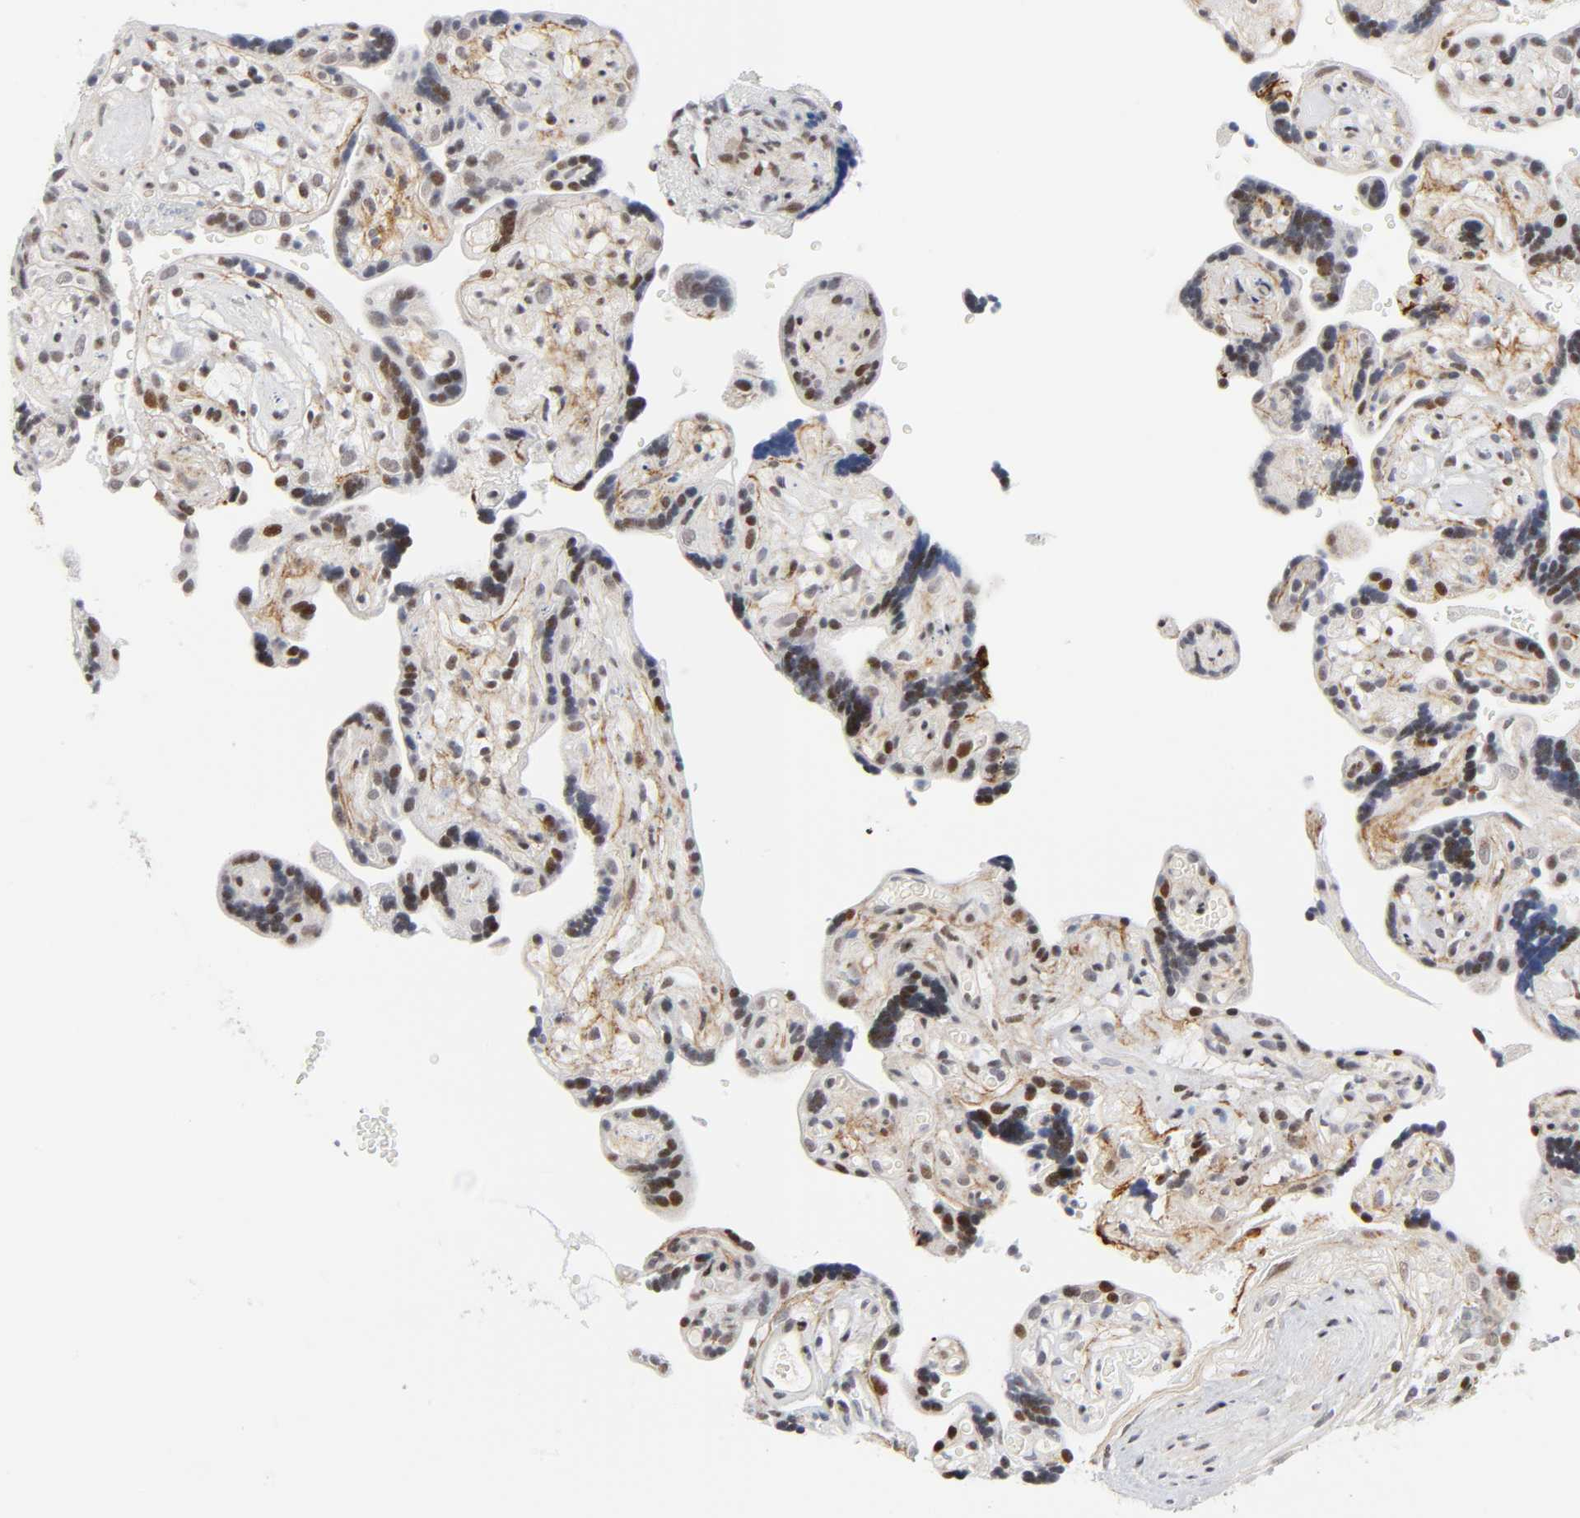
{"staining": {"intensity": "moderate", "quantity": ">75%", "location": "nuclear"}, "tissue": "placenta", "cell_type": "Decidual cells", "image_type": "normal", "snomed": [{"axis": "morphology", "description": "Normal tissue, NOS"}, {"axis": "topography", "description": "Placenta"}], "caption": "A brown stain highlights moderate nuclear positivity of a protein in decidual cells of unremarkable placenta.", "gene": "DIDO1", "patient": {"sex": "female", "age": 30}}